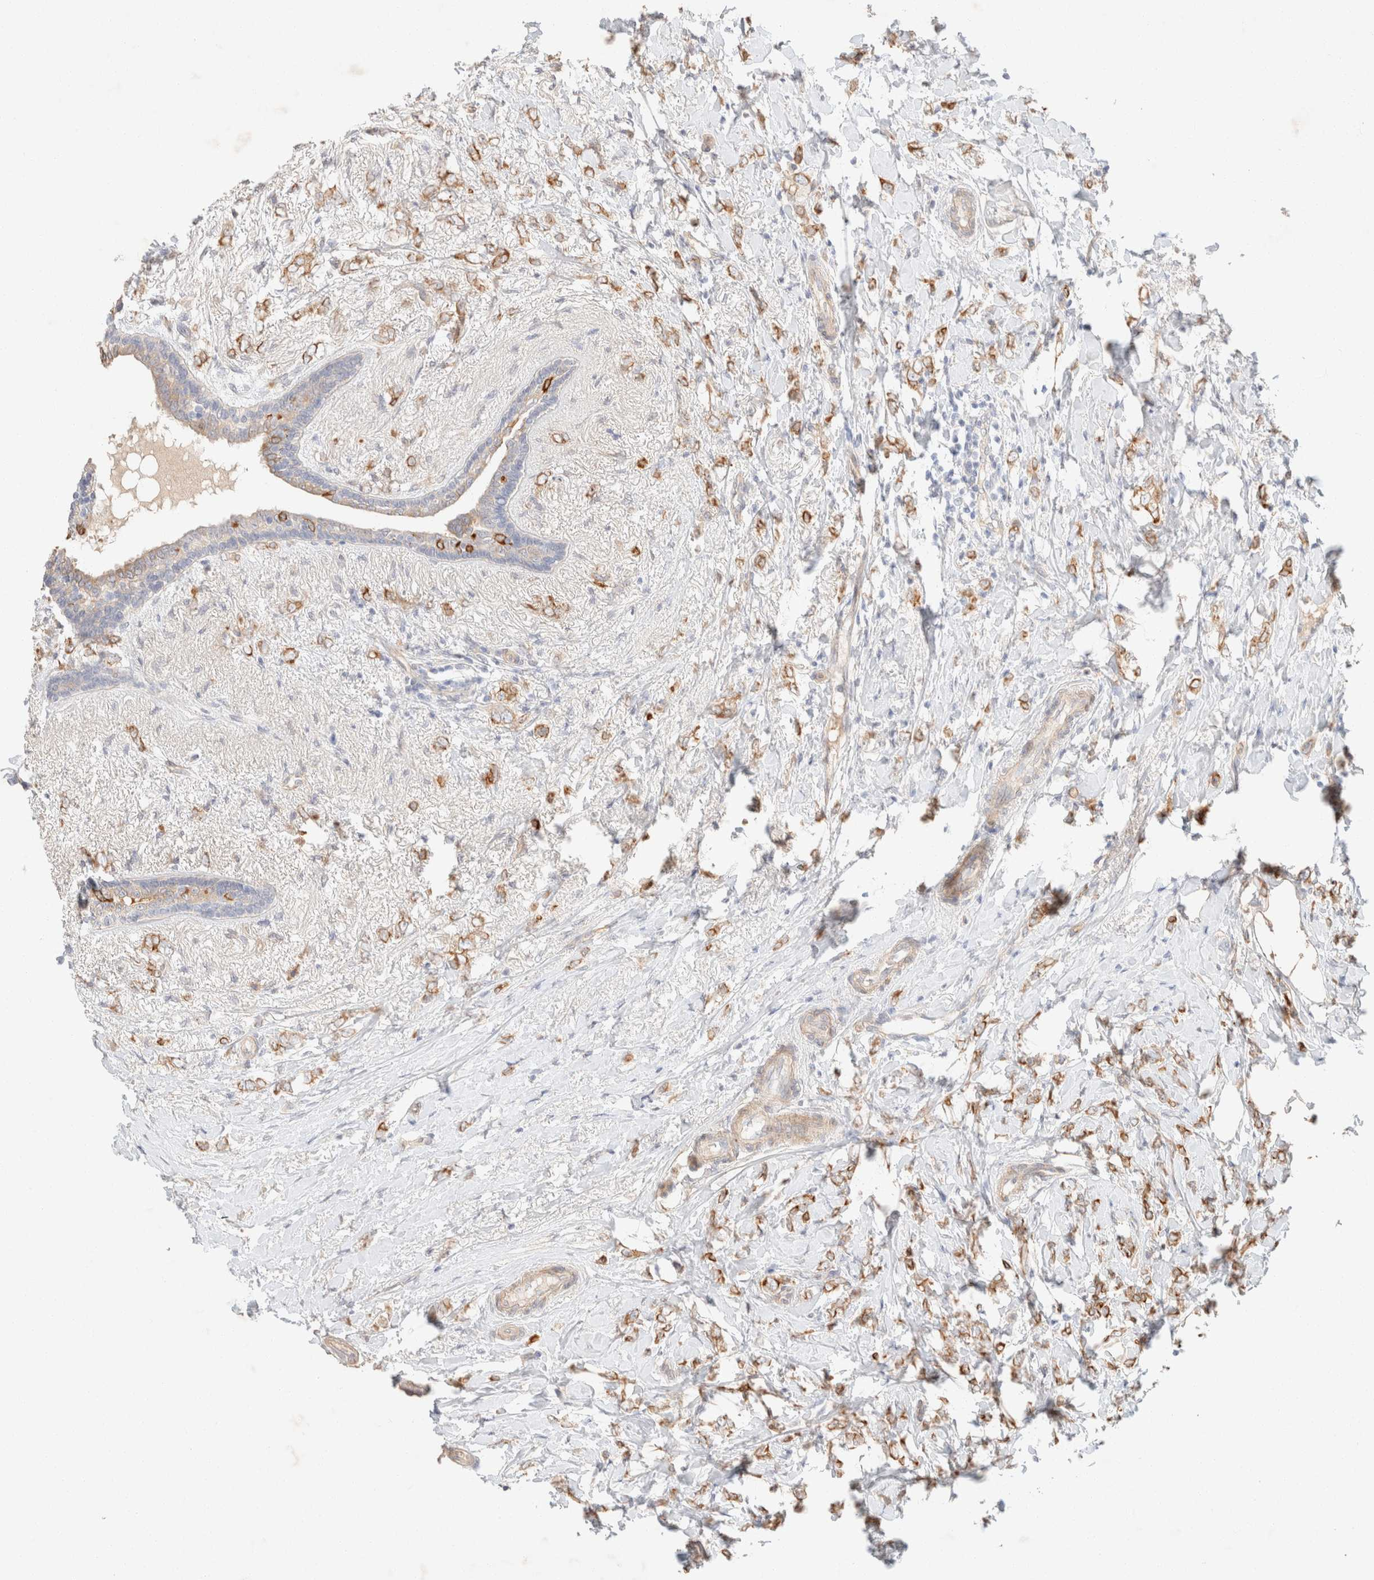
{"staining": {"intensity": "moderate", "quantity": ">75%", "location": "cytoplasmic/membranous"}, "tissue": "breast cancer", "cell_type": "Tumor cells", "image_type": "cancer", "snomed": [{"axis": "morphology", "description": "Normal tissue, NOS"}, {"axis": "morphology", "description": "Lobular carcinoma"}, {"axis": "topography", "description": "Breast"}], "caption": "A micrograph of human breast lobular carcinoma stained for a protein shows moderate cytoplasmic/membranous brown staining in tumor cells.", "gene": "CSNK1E", "patient": {"sex": "female", "age": 47}}